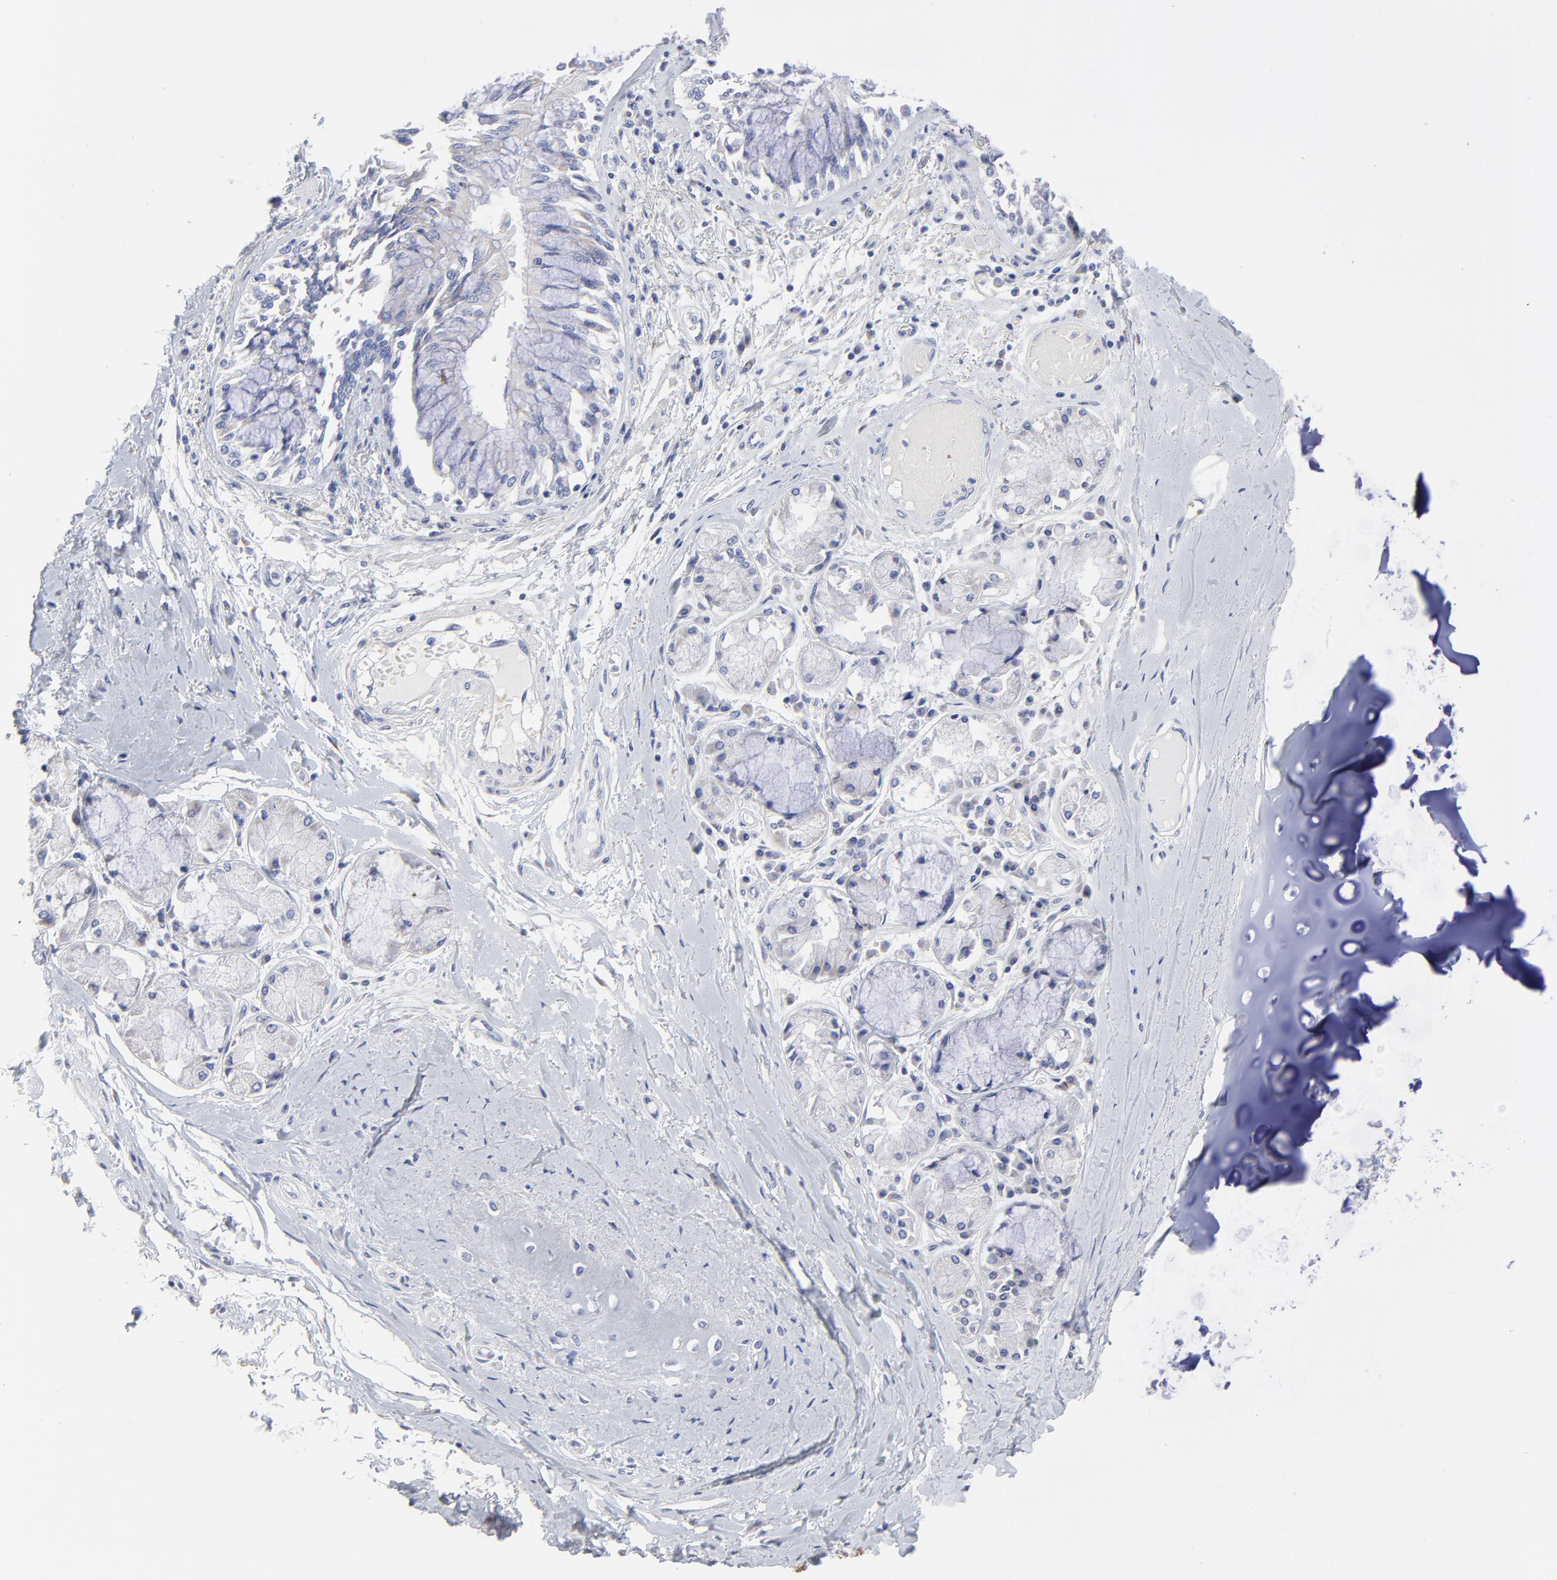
{"staining": {"intensity": "negative", "quantity": "none", "location": "none"}, "tissue": "bronchus", "cell_type": "Respiratory epithelial cells", "image_type": "normal", "snomed": [{"axis": "morphology", "description": "Normal tissue, NOS"}, {"axis": "topography", "description": "Cartilage tissue"}, {"axis": "topography", "description": "Bronchus"}, {"axis": "topography", "description": "Lung"}, {"axis": "topography", "description": "Peripheral nerve tissue"}], "caption": "An immunohistochemistry micrograph of normal bronchus is shown. There is no staining in respiratory epithelial cells of bronchus.", "gene": "DUSP9", "patient": {"sex": "female", "age": 49}}